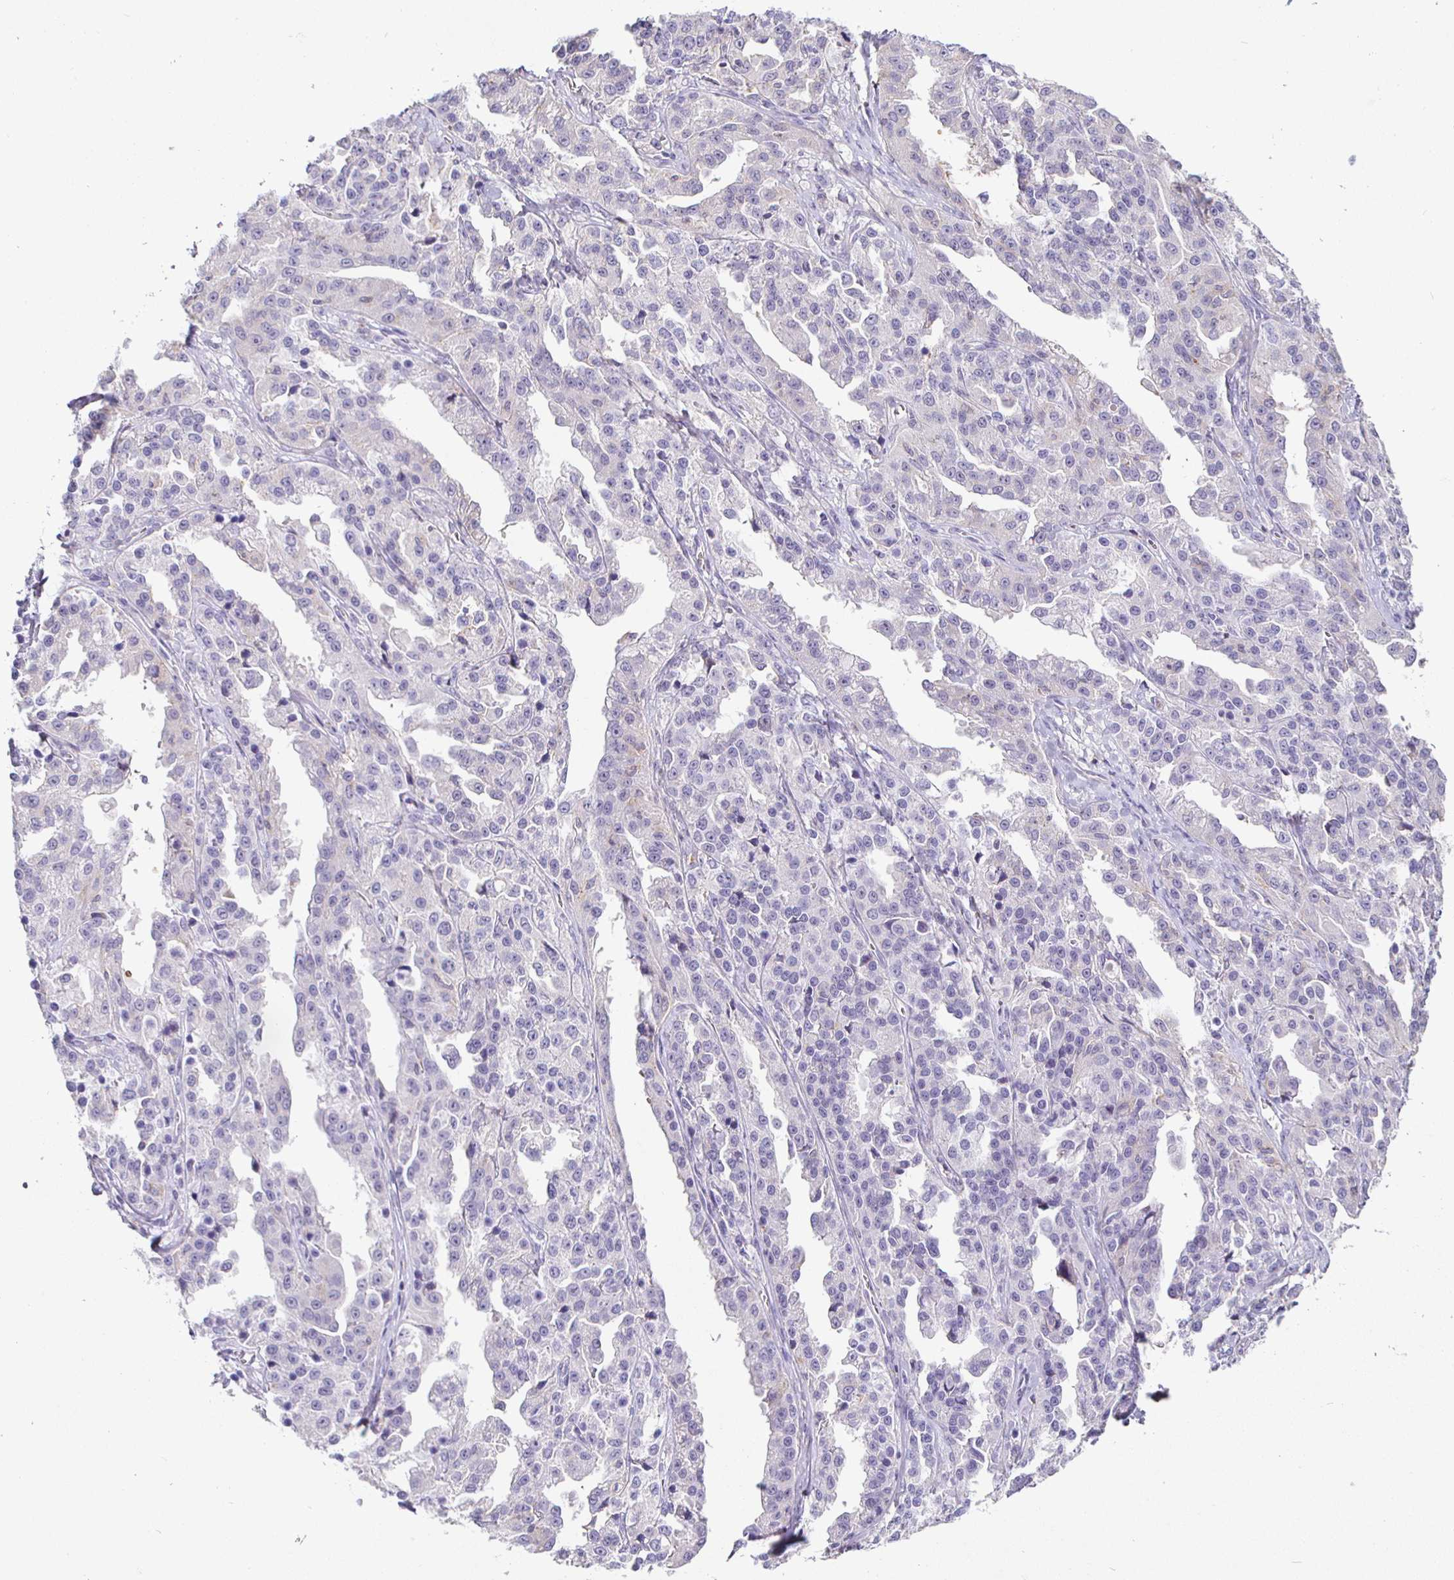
{"staining": {"intensity": "negative", "quantity": "none", "location": "none"}, "tissue": "ovarian cancer", "cell_type": "Tumor cells", "image_type": "cancer", "snomed": [{"axis": "morphology", "description": "Cystadenocarcinoma, serous, NOS"}, {"axis": "topography", "description": "Ovary"}], "caption": "DAB immunohistochemical staining of human serous cystadenocarcinoma (ovarian) shows no significant positivity in tumor cells. Brightfield microscopy of immunohistochemistry (IHC) stained with DAB (3,3'-diaminobenzidine) (brown) and hematoxylin (blue), captured at high magnification.", "gene": "SIRPA", "patient": {"sex": "female", "age": 75}}